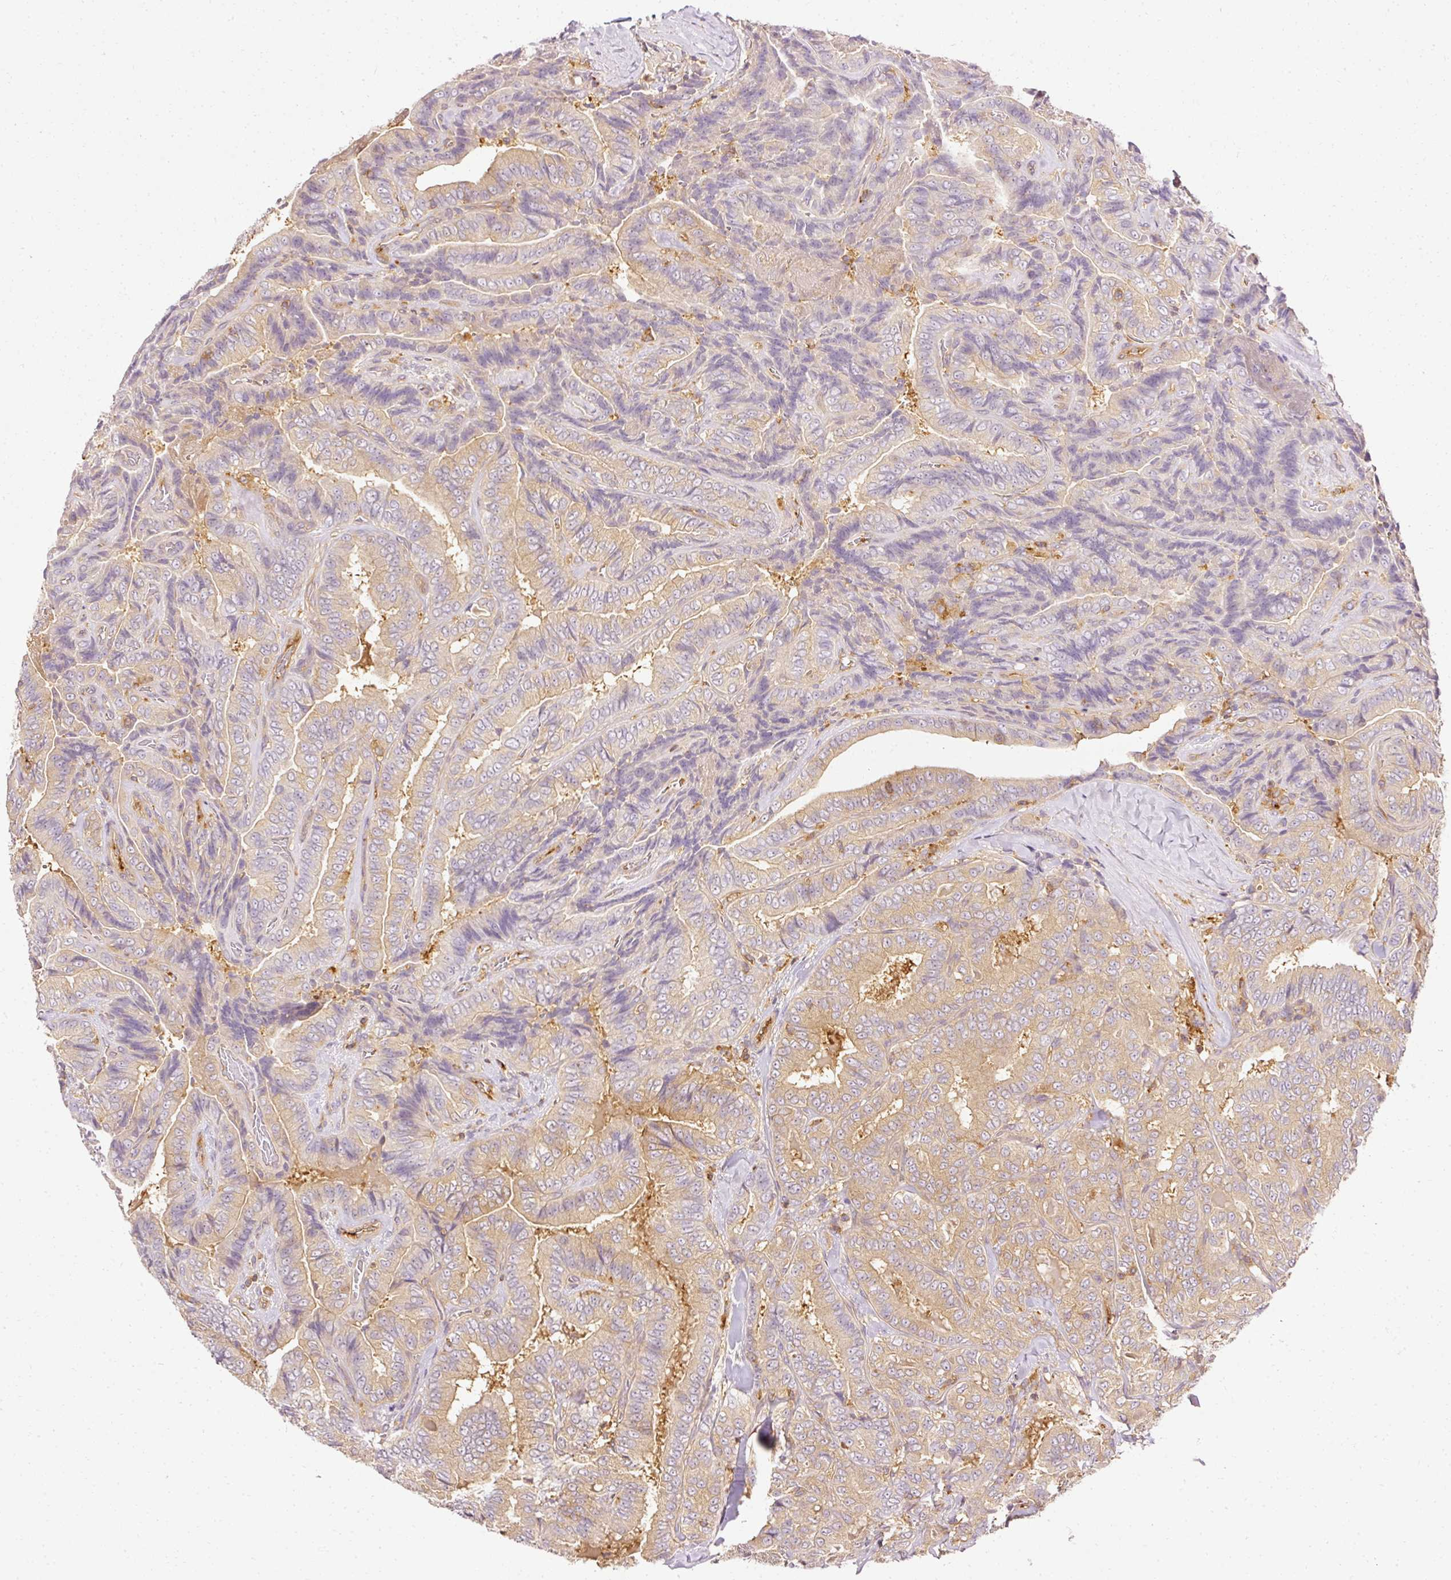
{"staining": {"intensity": "weak", "quantity": "25%-75%", "location": "cytoplasmic/membranous"}, "tissue": "thyroid cancer", "cell_type": "Tumor cells", "image_type": "cancer", "snomed": [{"axis": "morphology", "description": "Papillary adenocarcinoma, NOS"}, {"axis": "topography", "description": "Thyroid gland"}], "caption": "A histopathology image of papillary adenocarcinoma (thyroid) stained for a protein reveals weak cytoplasmic/membranous brown staining in tumor cells.", "gene": "ARMH3", "patient": {"sex": "male", "age": 61}}